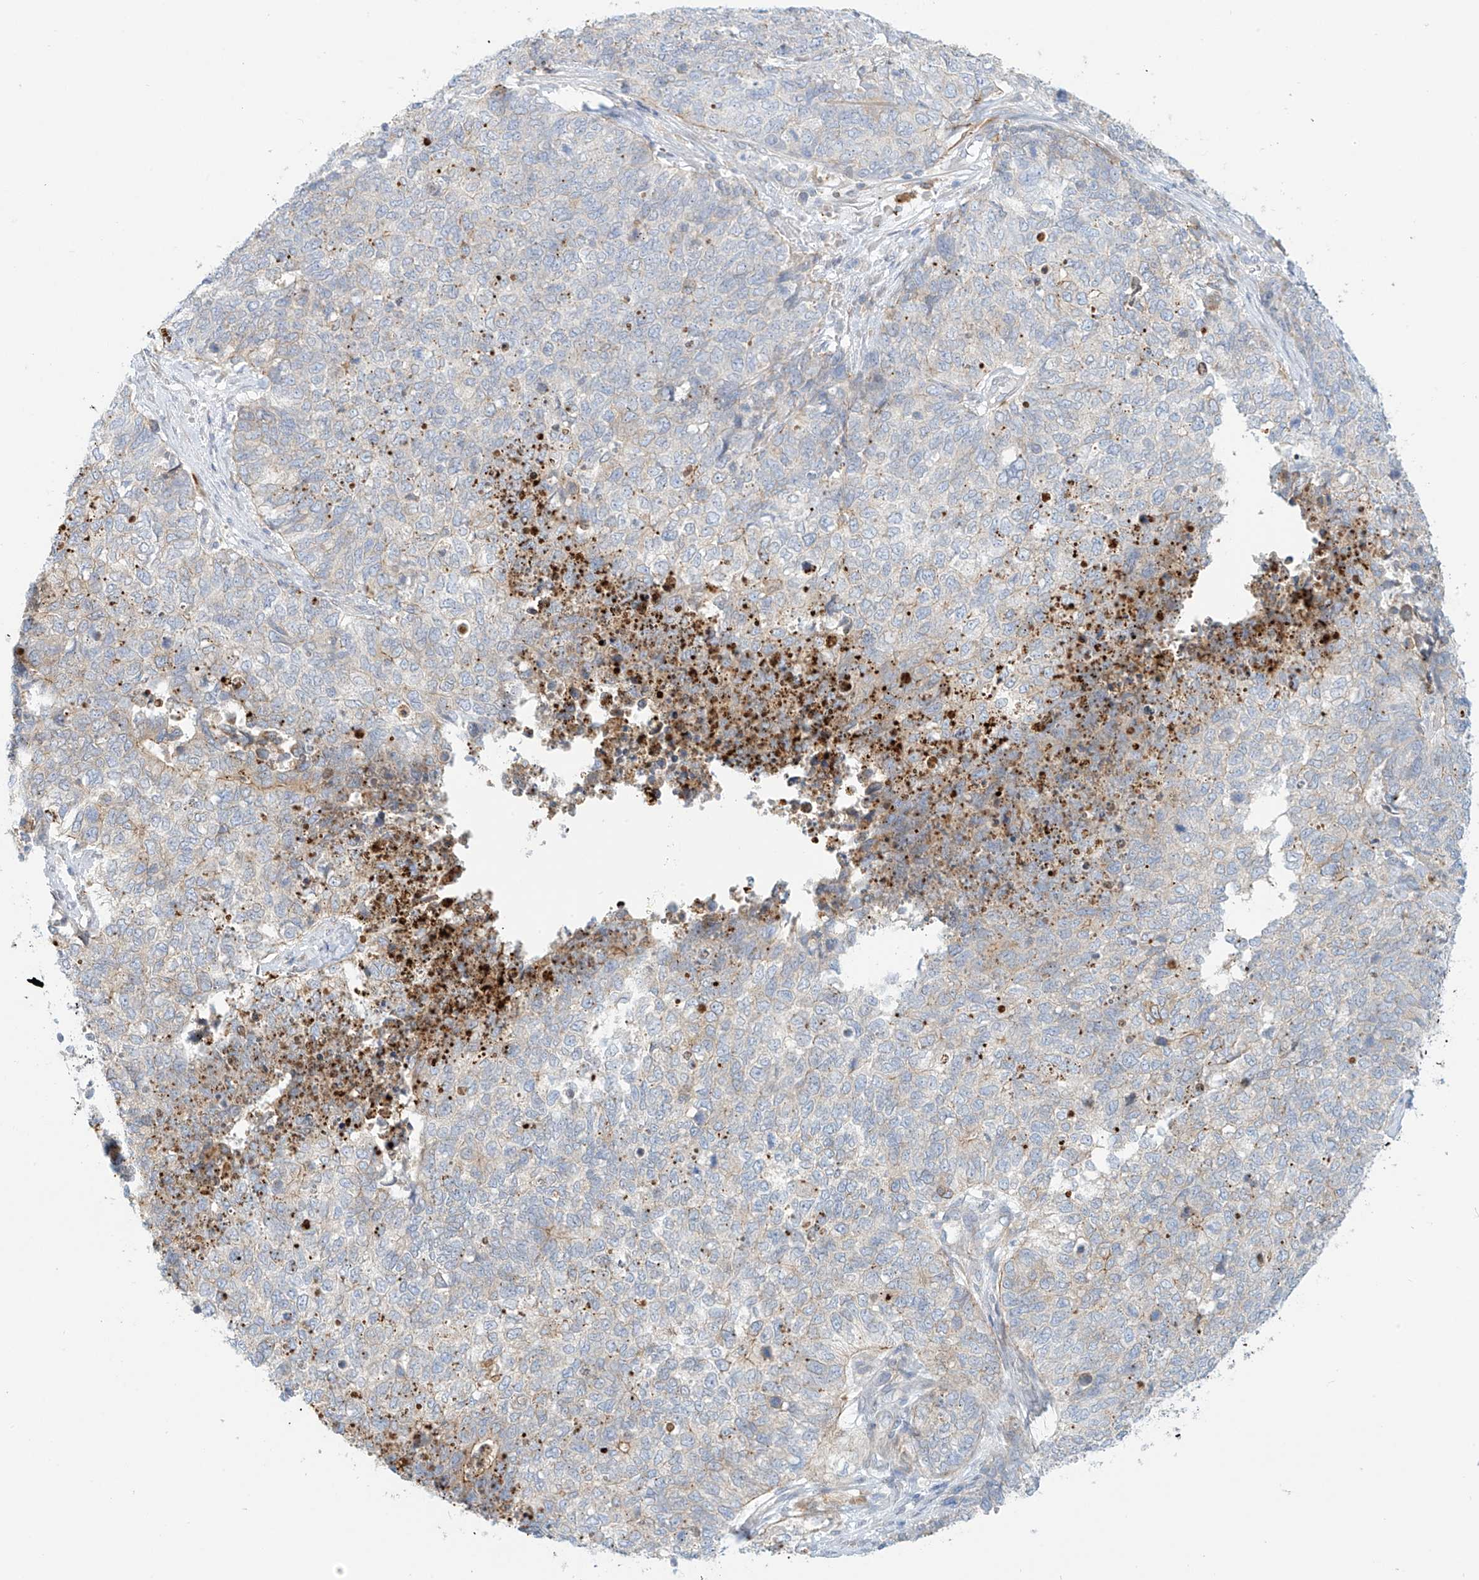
{"staining": {"intensity": "weak", "quantity": "<25%", "location": "cytoplasmic/membranous"}, "tissue": "cervical cancer", "cell_type": "Tumor cells", "image_type": "cancer", "snomed": [{"axis": "morphology", "description": "Squamous cell carcinoma, NOS"}, {"axis": "topography", "description": "Cervix"}], "caption": "The IHC micrograph has no significant positivity in tumor cells of squamous cell carcinoma (cervical) tissue. Nuclei are stained in blue.", "gene": "PCYOX1", "patient": {"sex": "female", "age": 63}}